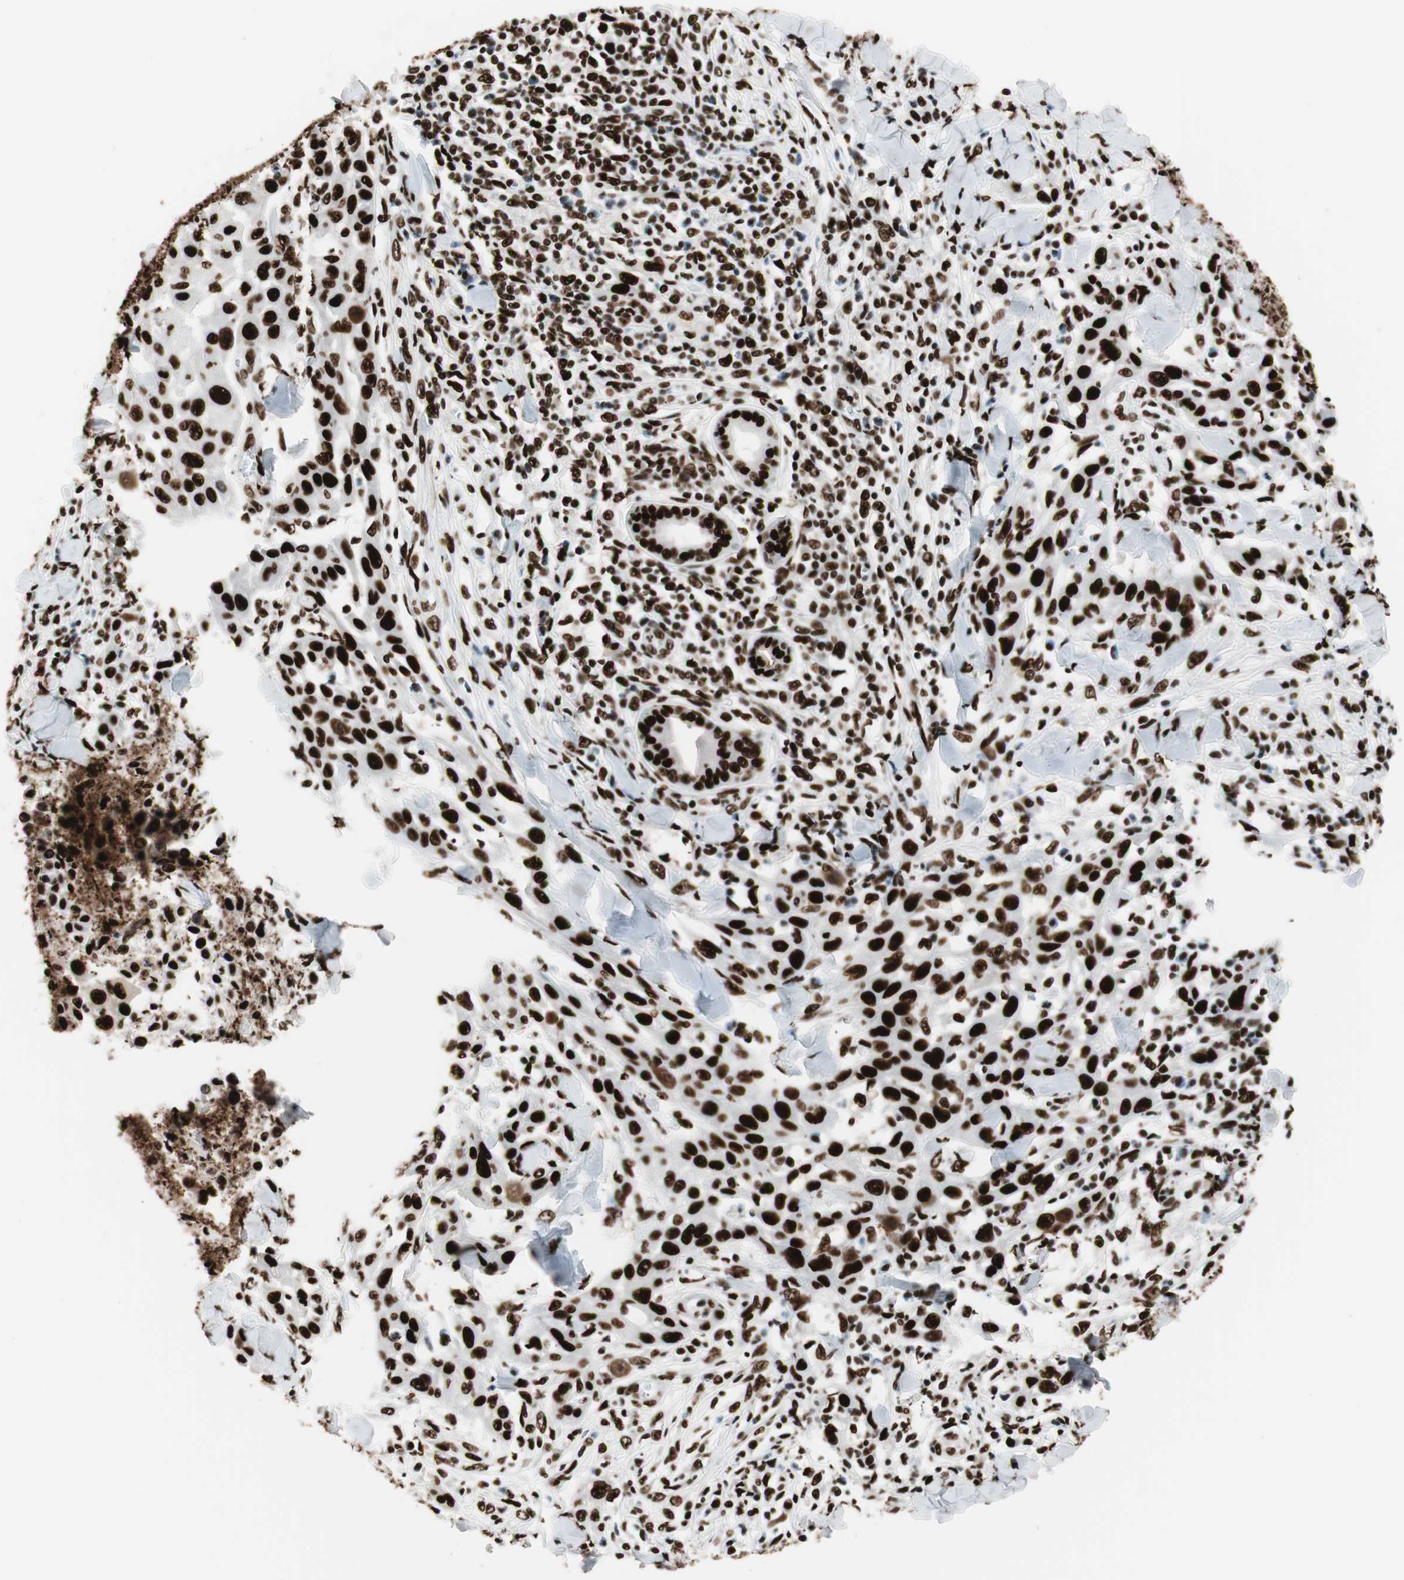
{"staining": {"intensity": "strong", "quantity": ">75%", "location": "nuclear"}, "tissue": "skin cancer", "cell_type": "Tumor cells", "image_type": "cancer", "snomed": [{"axis": "morphology", "description": "Squamous cell carcinoma, NOS"}, {"axis": "topography", "description": "Skin"}], "caption": "Human skin cancer stained with a brown dye displays strong nuclear positive expression in approximately >75% of tumor cells.", "gene": "PSME3", "patient": {"sex": "male", "age": 24}}